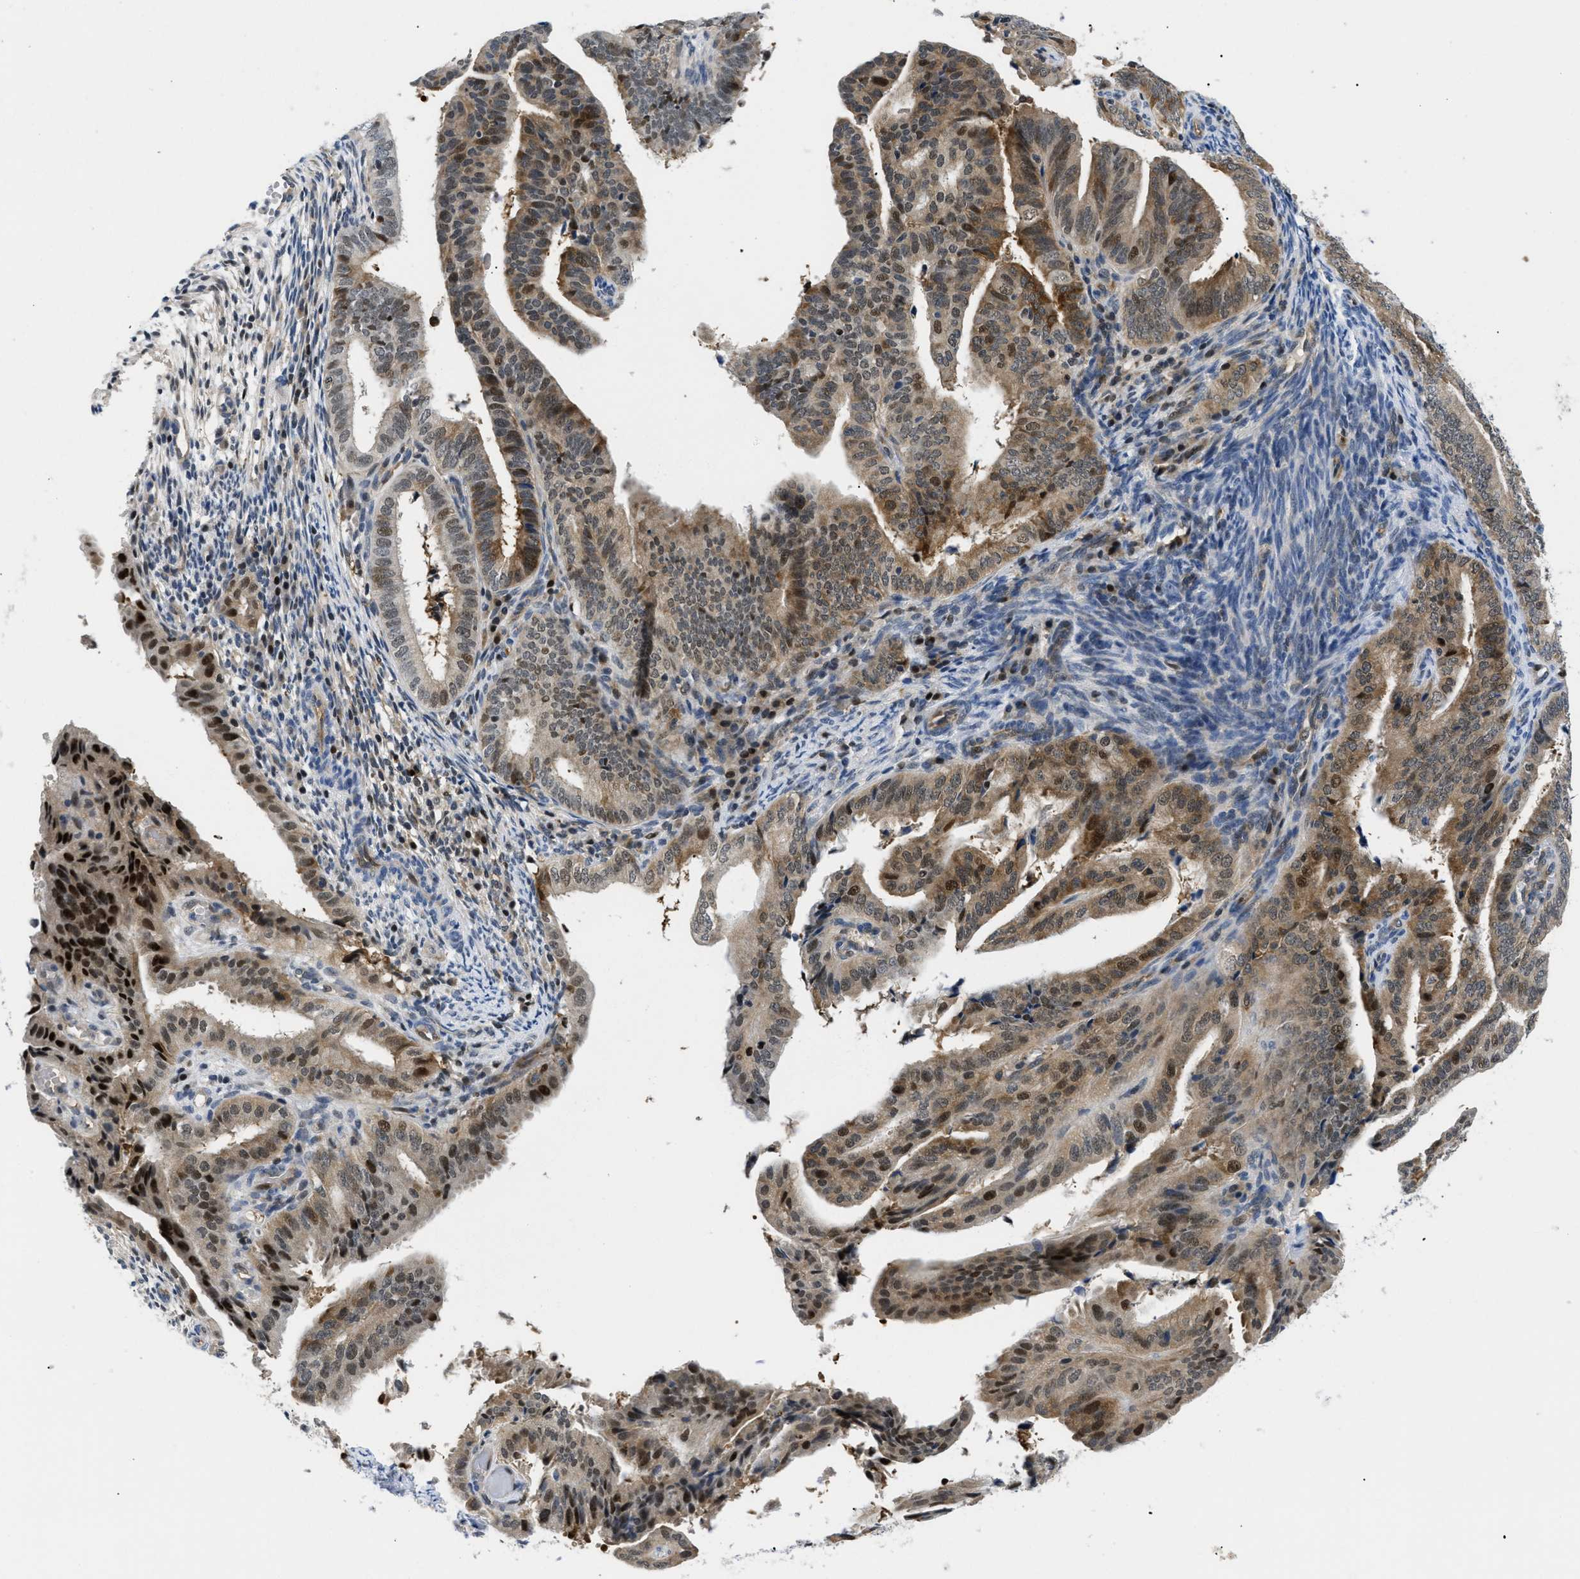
{"staining": {"intensity": "moderate", "quantity": ">75%", "location": "cytoplasmic/membranous,nuclear"}, "tissue": "endometrial cancer", "cell_type": "Tumor cells", "image_type": "cancer", "snomed": [{"axis": "morphology", "description": "Adenocarcinoma, NOS"}, {"axis": "topography", "description": "Endometrium"}], "caption": "Human adenocarcinoma (endometrial) stained with a brown dye reveals moderate cytoplasmic/membranous and nuclear positive staining in approximately >75% of tumor cells.", "gene": "SLC29A2", "patient": {"sex": "female", "age": 58}}